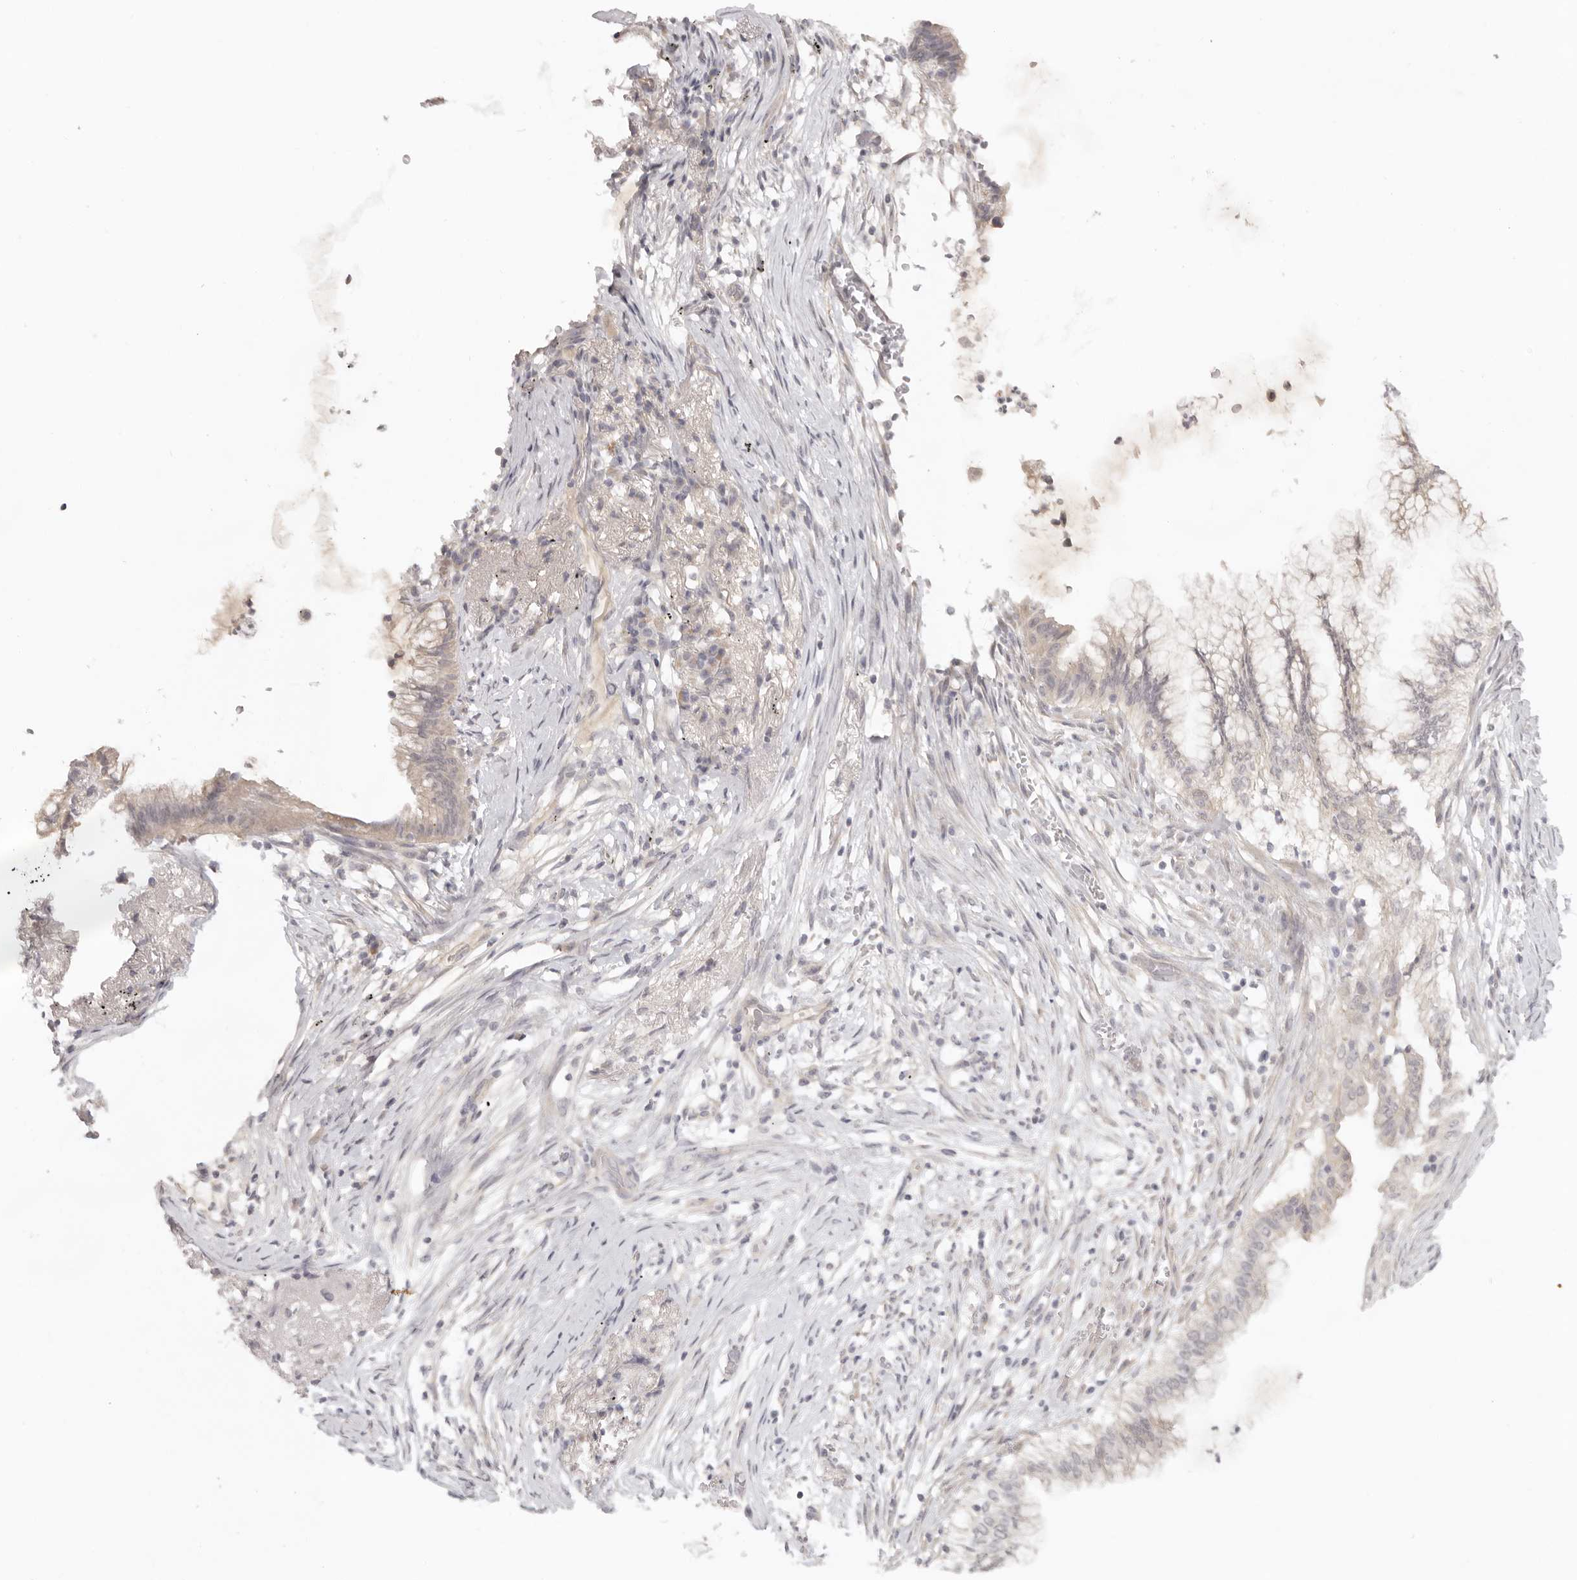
{"staining": {"intensity": "weak", "quantity": "25%-75%", "location": "cytoplasmic/membranous"}, "tissue": "lung cancer", "cell_type": "Tumor cells", "image_type": "cancer", "snomed": [{"axis": "morphology", "description": "Adenocarcinoma, NOS"}, {"axis": "topography", "description": "Lung"}], "caption": "About 25%-75% of tumor cells in adenocarcinoma (lung) display weak cytoplasmic/membranous protein expression as visualized by brown immunohistochemical staining.", "gene": "AHDC1", "patient": {"sex": "female", "age": 70}}